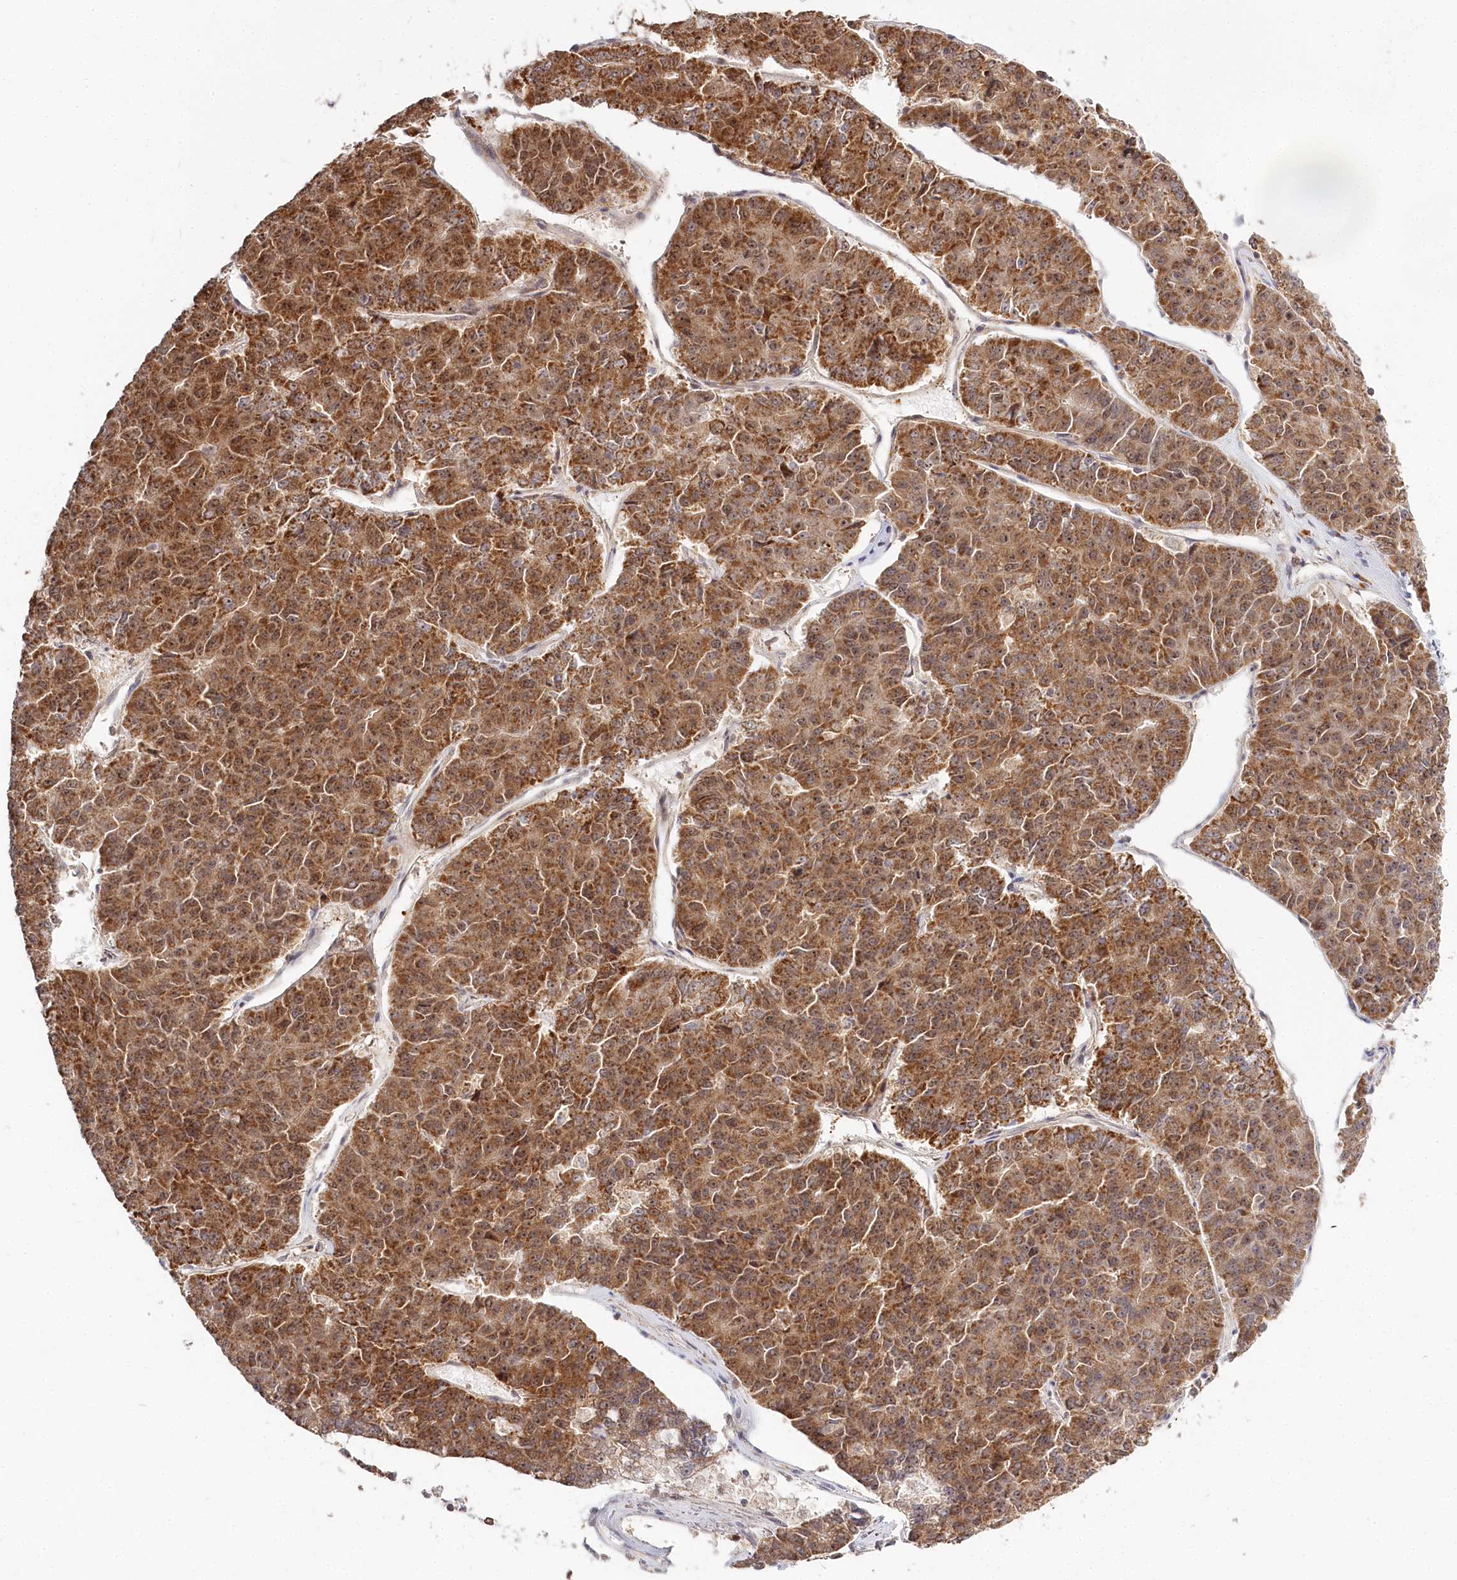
{"staining": {"intensity": "moderate", "quantity": ">75%", "location": "cytoplasmic/membranous"}, "tissue": "pancreatic cancer", "cell_type": "Tumor cells", "image_type": "cancer", "snomed": [{"axis": "morphology", "description": "Adenocarcinoma, NOS"}, {"axis": "topography", "description": "Pancreas"}], "caption": "Pancreatic cancer (adenocarcinoma) stained for a protein (brown) exhibits moderate cytoplasmic/membranous positive staining in about >75% of tumor cells.", "gene": "RTN4IP1", "patient": {"sex": "male", "age": 50}}